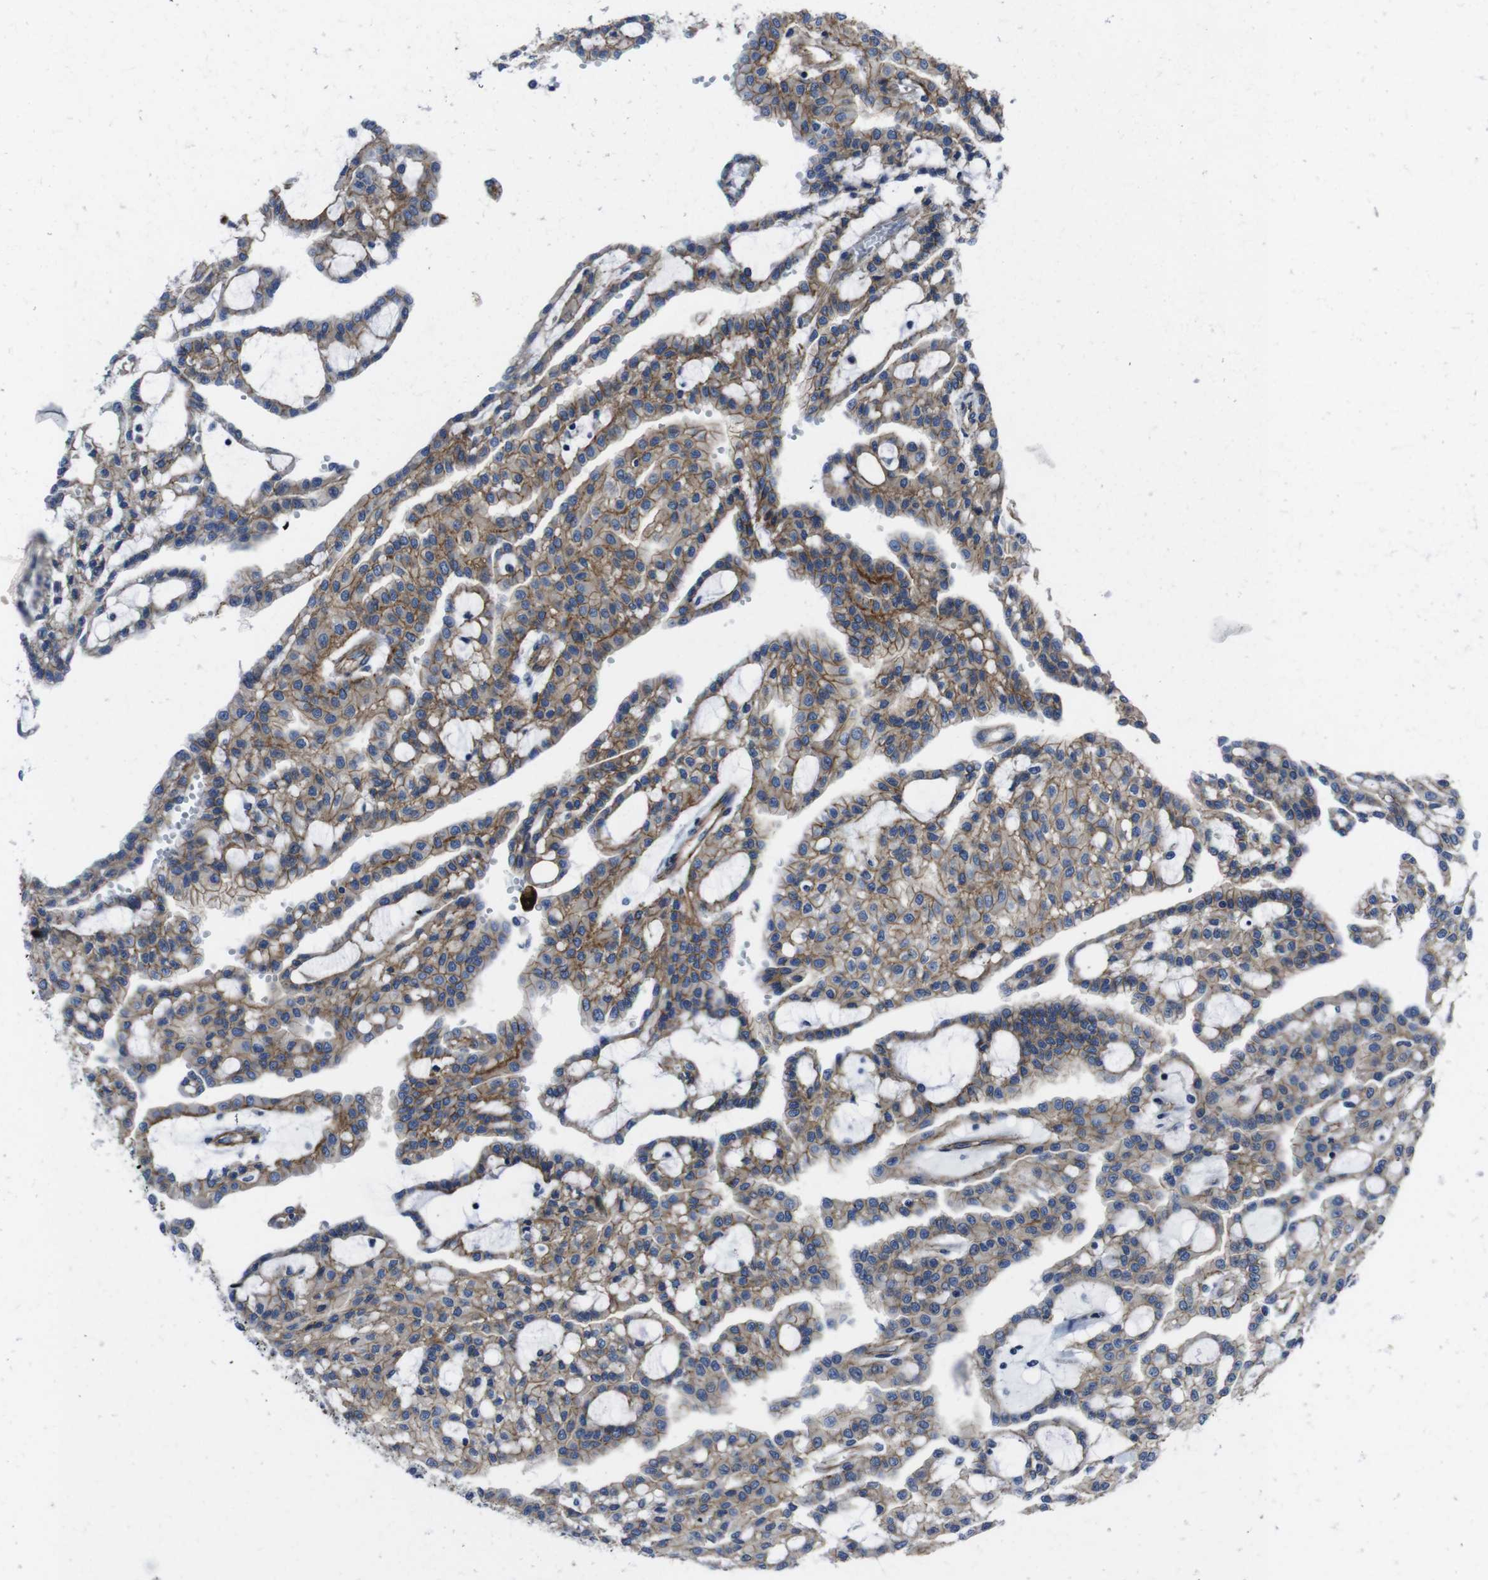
{"staining": {"intensity": "moderate", "quantity": "25%-75%", "location": "cytoplasmic/membranous"}, "tissue": "renal cancer", "cell_type": "Tumor cells", "image_type": "cancer", "snomed": [{"axis": "morphology", "description": "Adenocarcinoma, NOS"}, {"axis": "topography", "description": "Kidney"}], "caption": "A brown stain shows moderate cytoplasmic/membranous expression of a protein in human adenocarcinoma (renal) tumor cells.", "gene": "NUMB", "patient": {"sex": "male", "age": 63}}